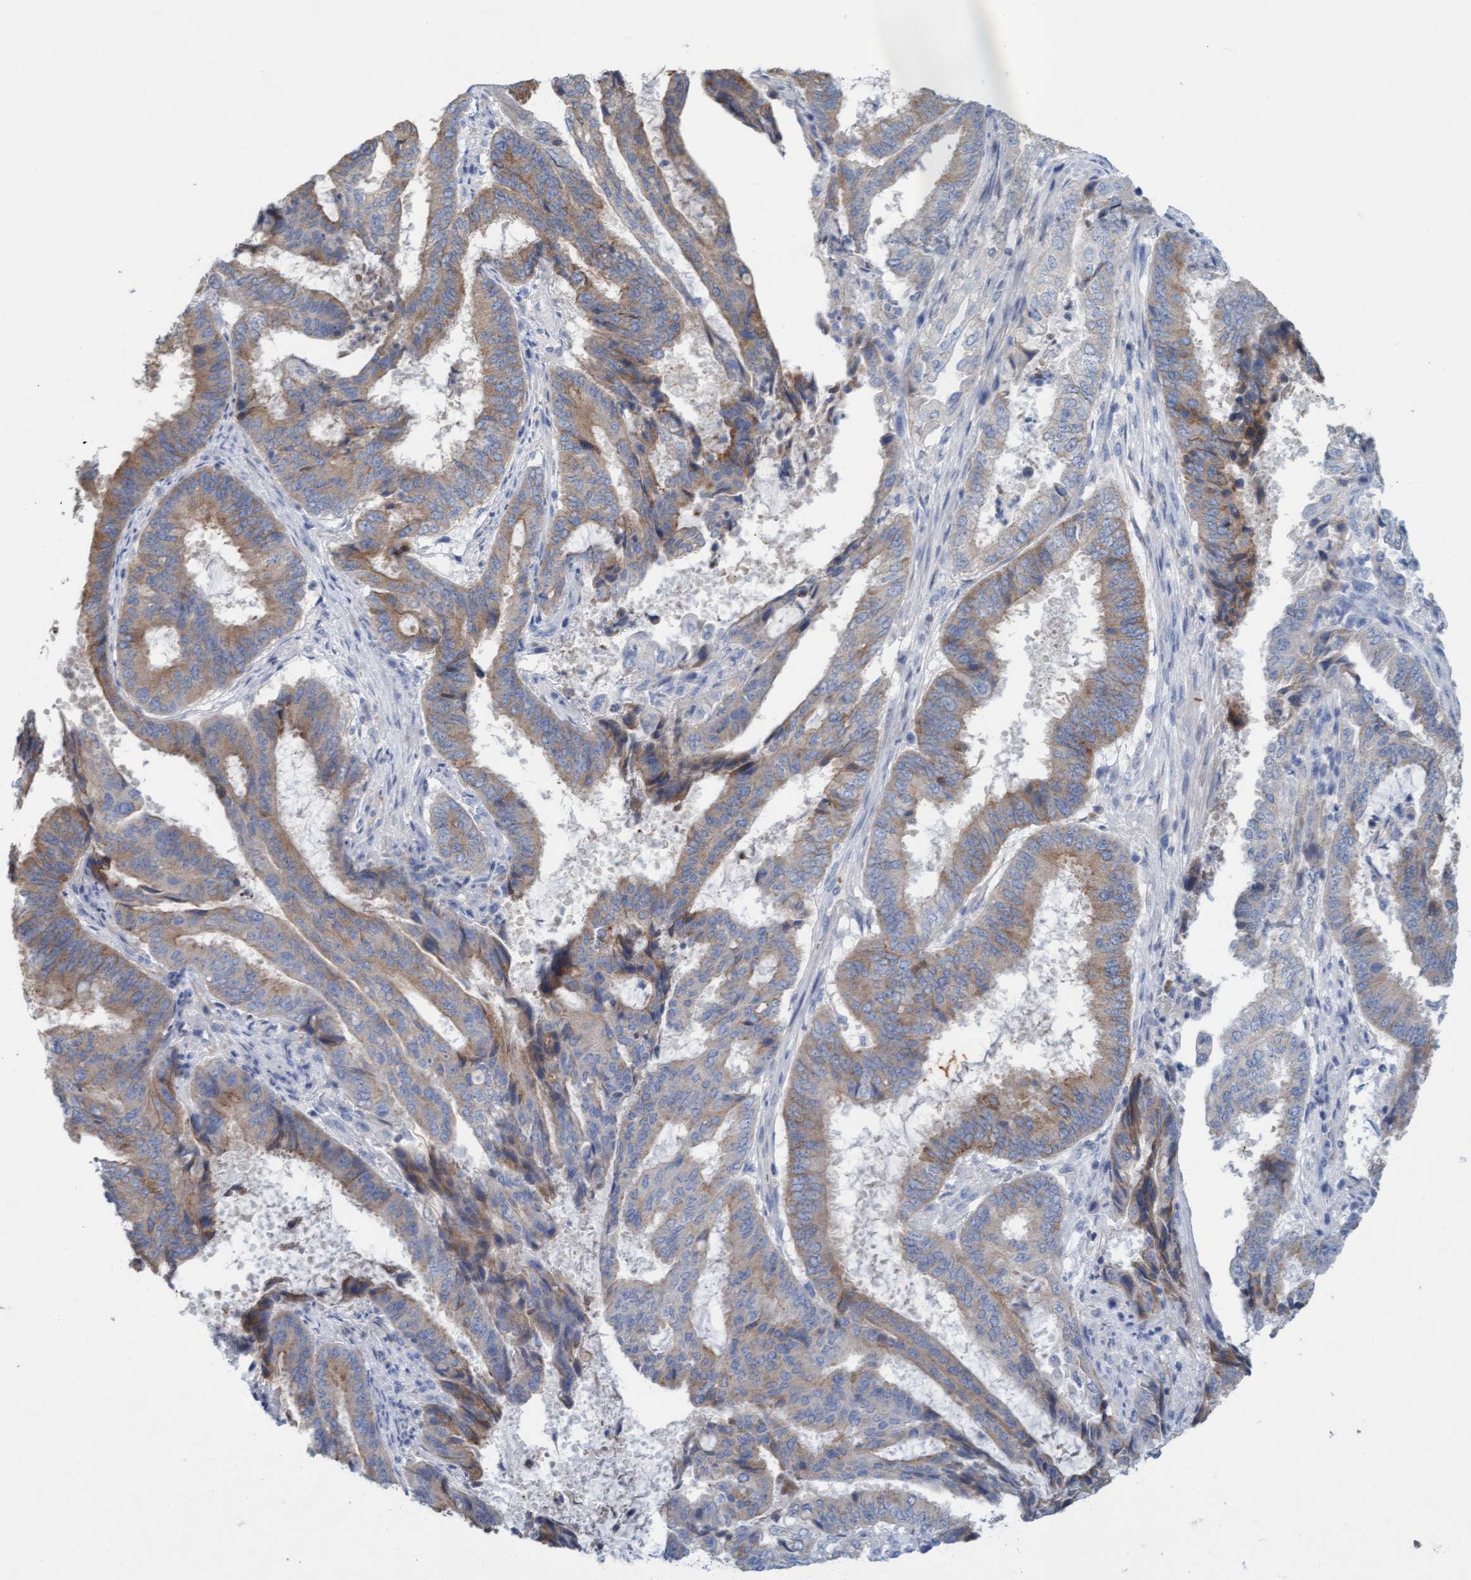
{"staining": {"intensity": "weak", "quantity": ">75%", "location": "cytoplasmic/membranous"}, "tissue": "endometrial cancer", "cell_type": "Tumor cells", "image_type": "cancer", "snomed": [{"axis": "morphology", "description": "Adenocarcinoma, NOS"}, {"axis": "topography", "description": "Endometrium"}], "caption": "Endometrial cancer (adenocarcinoma) tissue exhibits weak cytoplasmic/membranous positivity in approximately >75% of tumor cells (DAB IHC, brown staining for protein, blue staining for nuclei).", "gene": "SIGIRR", "patient": {"sex": "female", "age": 51}}